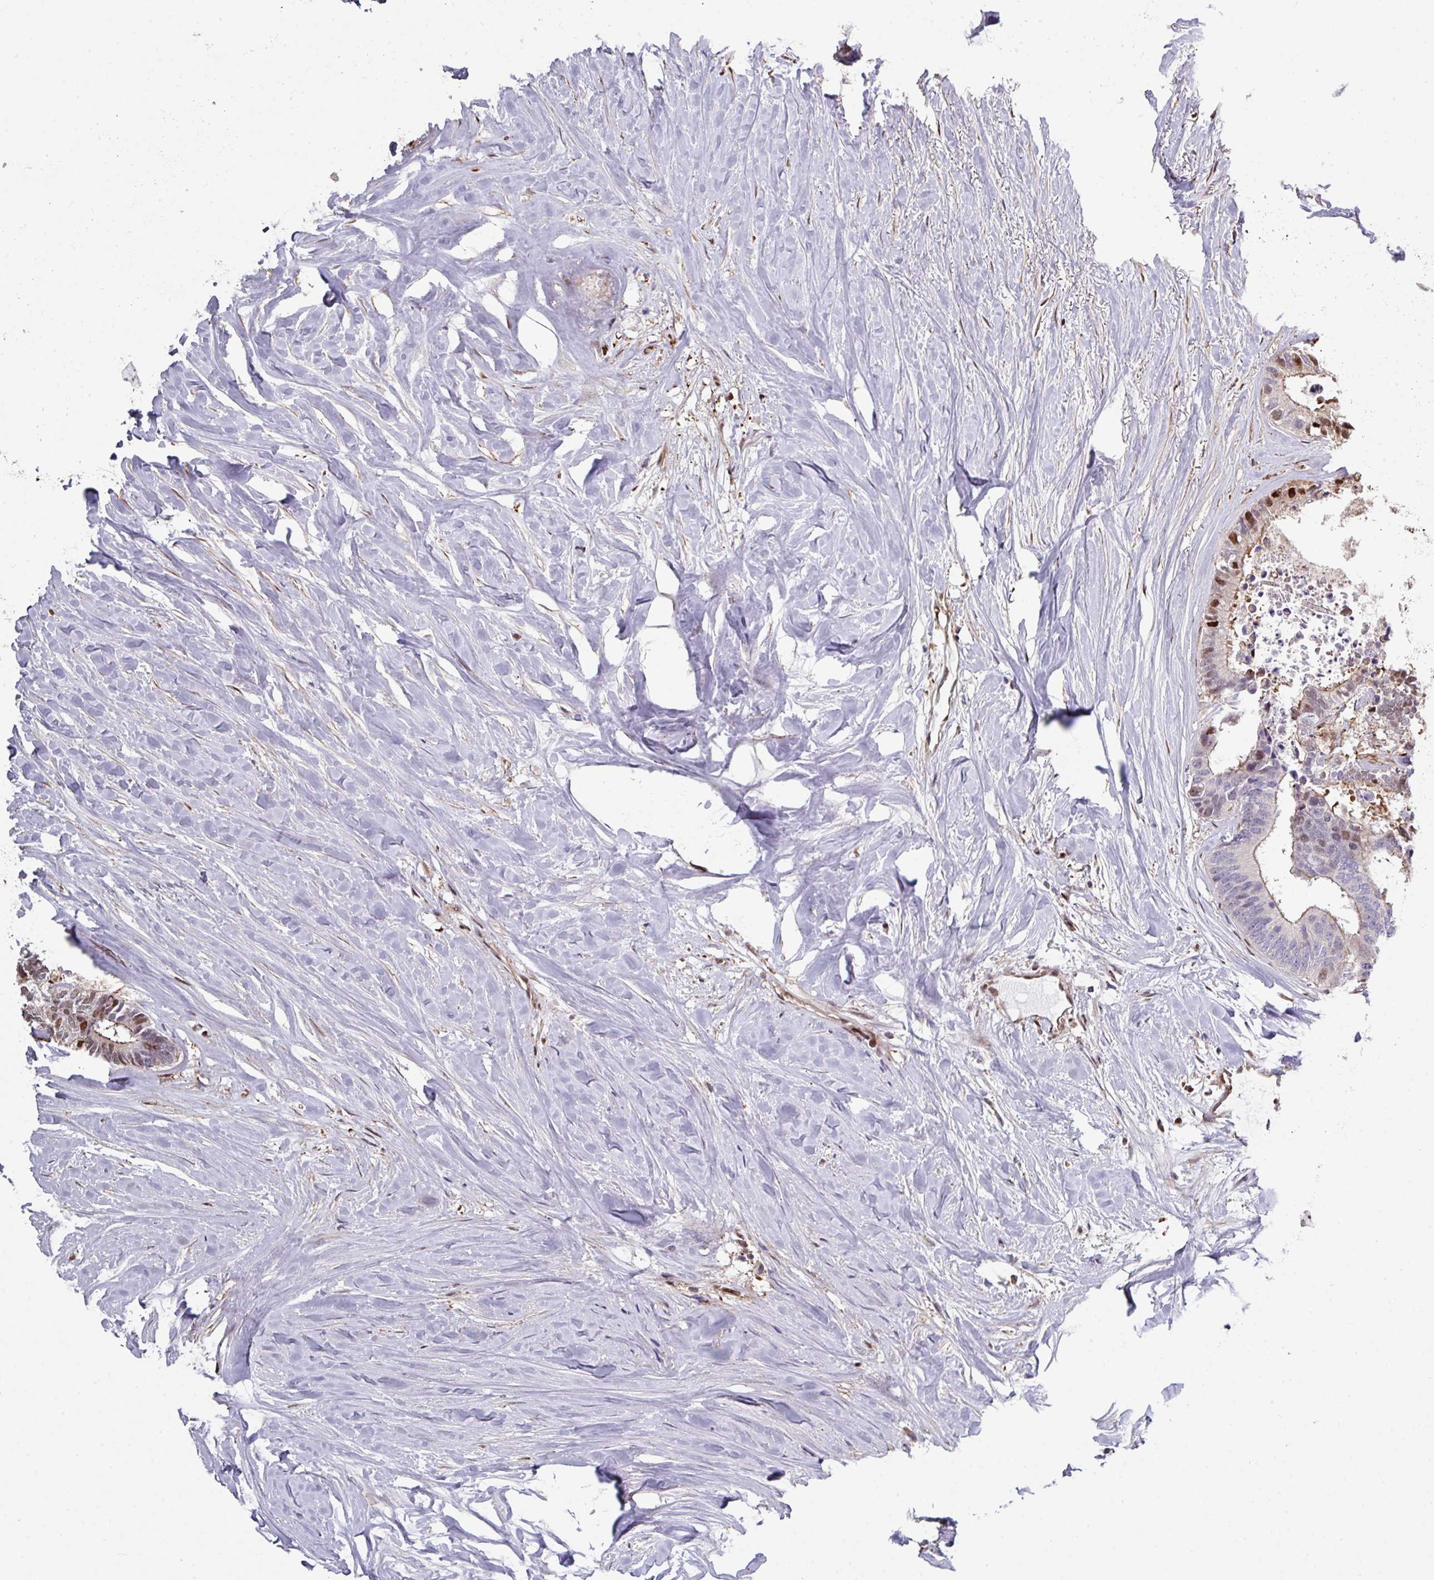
{"staining": {"intensity": "moderate", "quantity": "<25%", "location": "nuclear"}, "tissue": "colorectal cancer", "cell_type": "Tumor cells", "image_type": "cancer", "snomed": [{"axis": "morphology", "description": "Adenocarcinoma, NOS"}, {"axis": "topography", "description": "Colon"}, {"axis": "topography", "description": "Rectum"}], "caption": "Protein analysis of colorectal adenocarcinoma tissue shows moderate nuclear staining in about <25% of tumor cells. The staining was performed using DAB, with brown indicating positive protein expression. Nuclei are stained blue with hematoxylin.", "gene": "ANO9", "patient": {"sex": "male", "age": 57}}